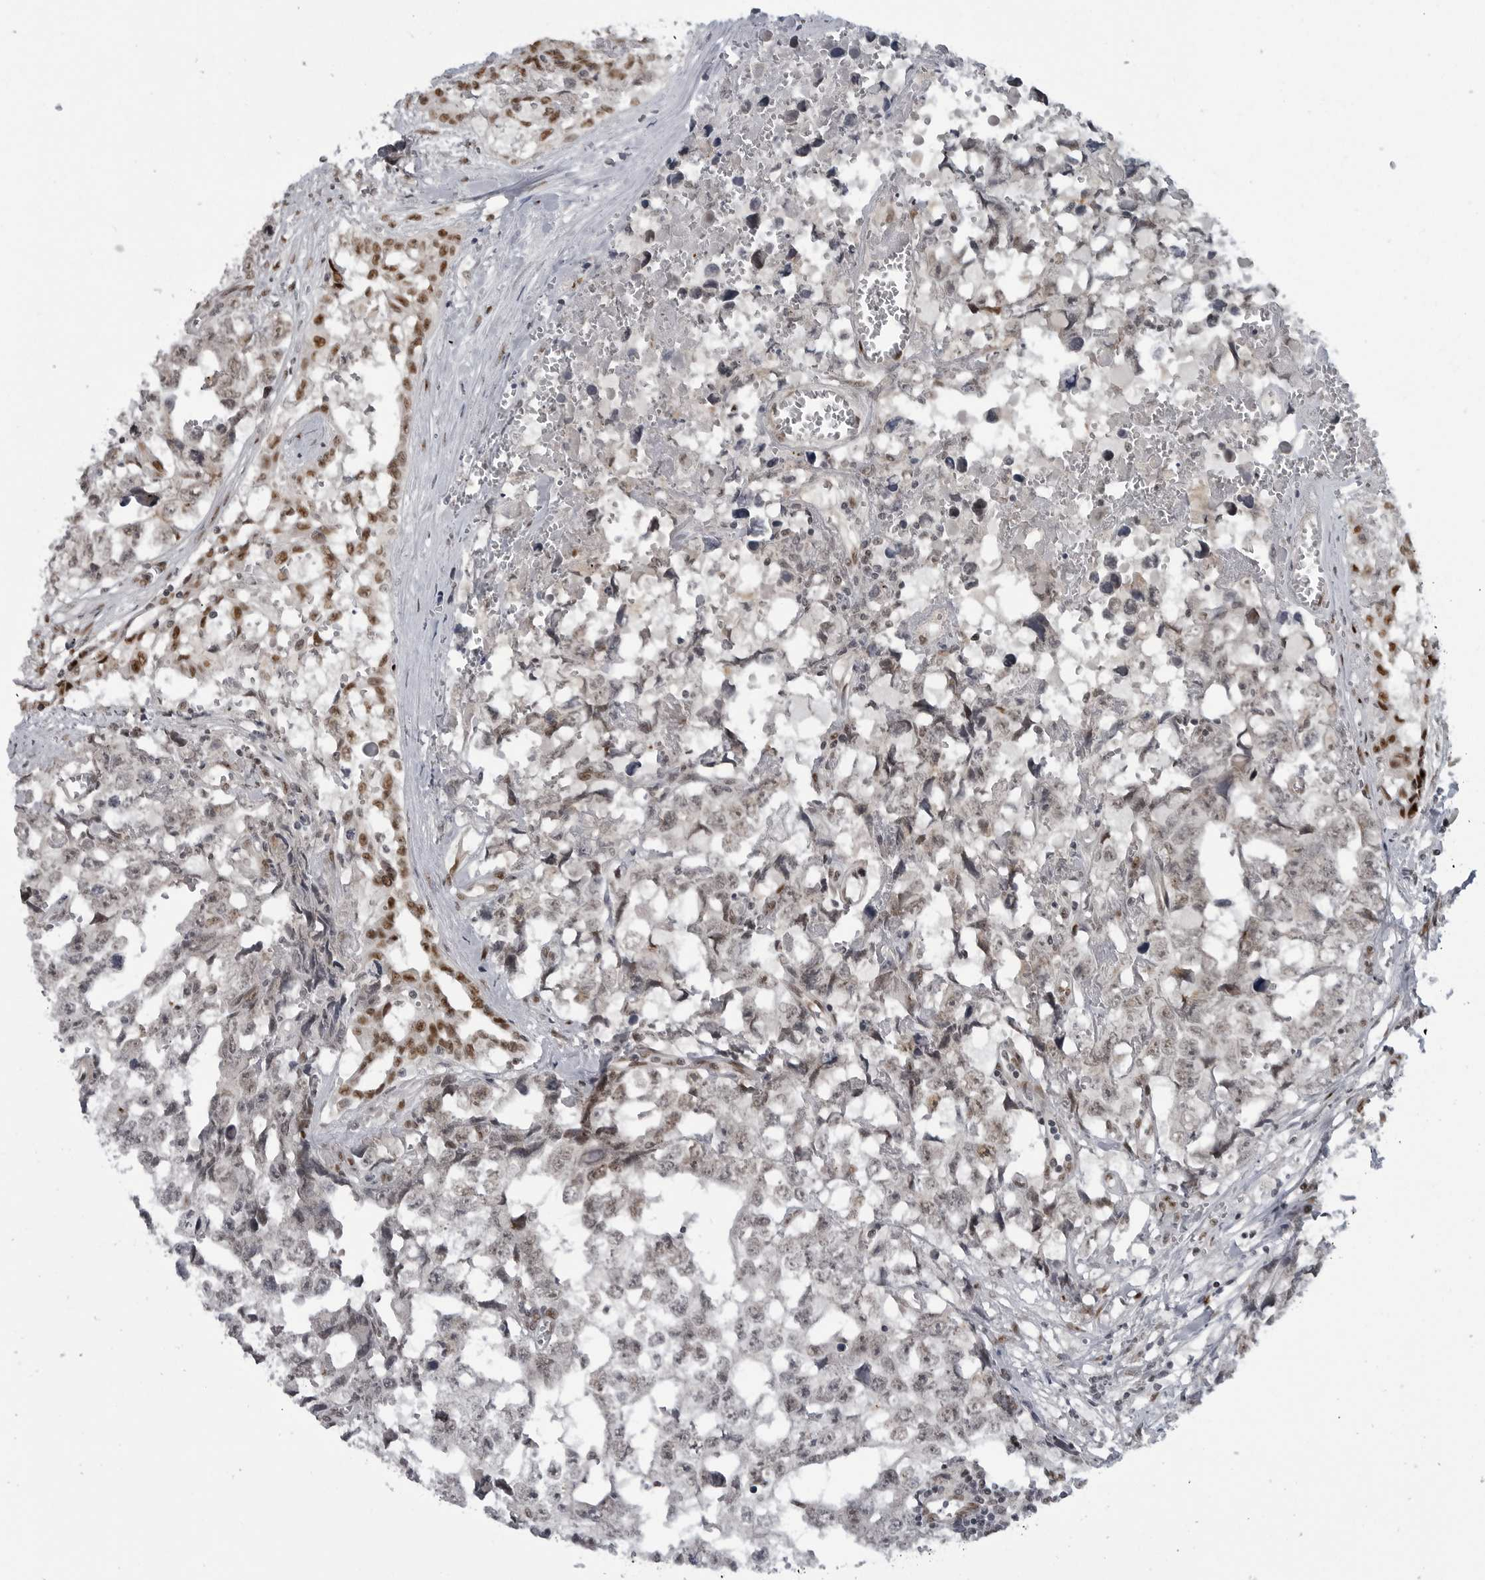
{"staining": {"intensity": "weak", "quantity": "<25%", "location": "nuclear"}, "tissue": "testis cancer", "cell_type": "Tumor cells", "image_type": "cancer", "snomed": [{"axis": "morphology", "description": "Carcinoma, Embryonal, NOS"}, {"axis": "topography", "description": "Testis"}], "caption": "Tumor cells are negative for brown protein staining in testis cancer.", "gene": "C8orf58", "patient": {"sex": "male", "age": 31}}